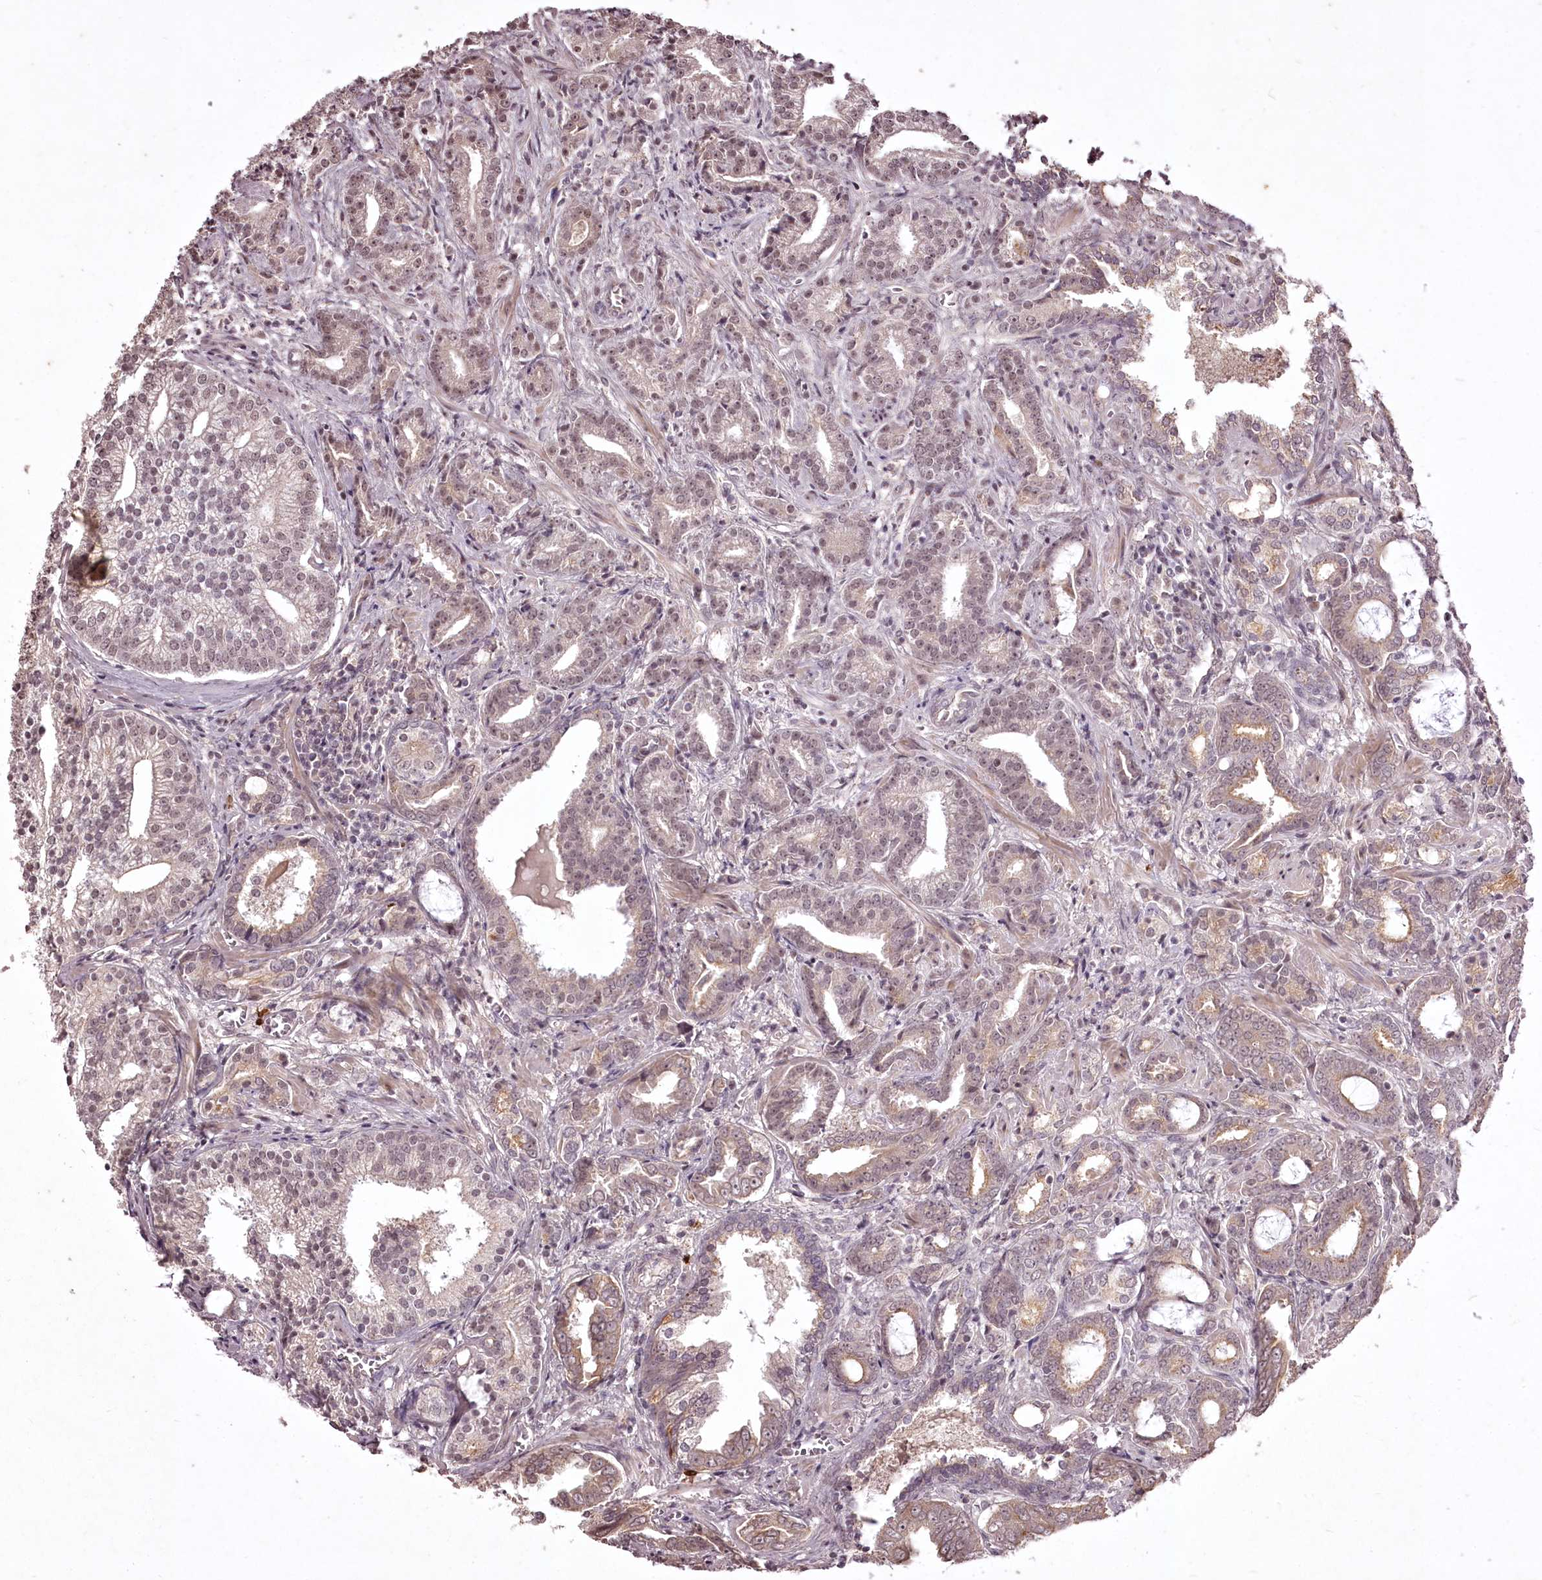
{"staining": {"intensity": "weak", "quantity": "25%-75%", "location": "cytoplasmic/membranous,nuclear"}, "tissue": "prostate cancer", "cell_type": "Tumor cells", "image_type": "cancer", "snomed": [{"axis": "morphology", "description": "Adenocarcinoma, High grade"}, {"axis": "topography", "description": "Prostate and seminal vesicle, NOS"}], "caption": "Prostate cancer stained with DAB (3,3'-diaminobenzidine) immunohistochemistry demonstrates low levels of weak cytoplasmic/membranous and nuclear positivity in approximately 25%-75% of tumor cells. (DAB (3,3'-diaminobenzidine) = brown stain, brightfield microscopy at high magnification).", "gene": "ADRA1D", "patient": {"sex": "male", "age": 67}}